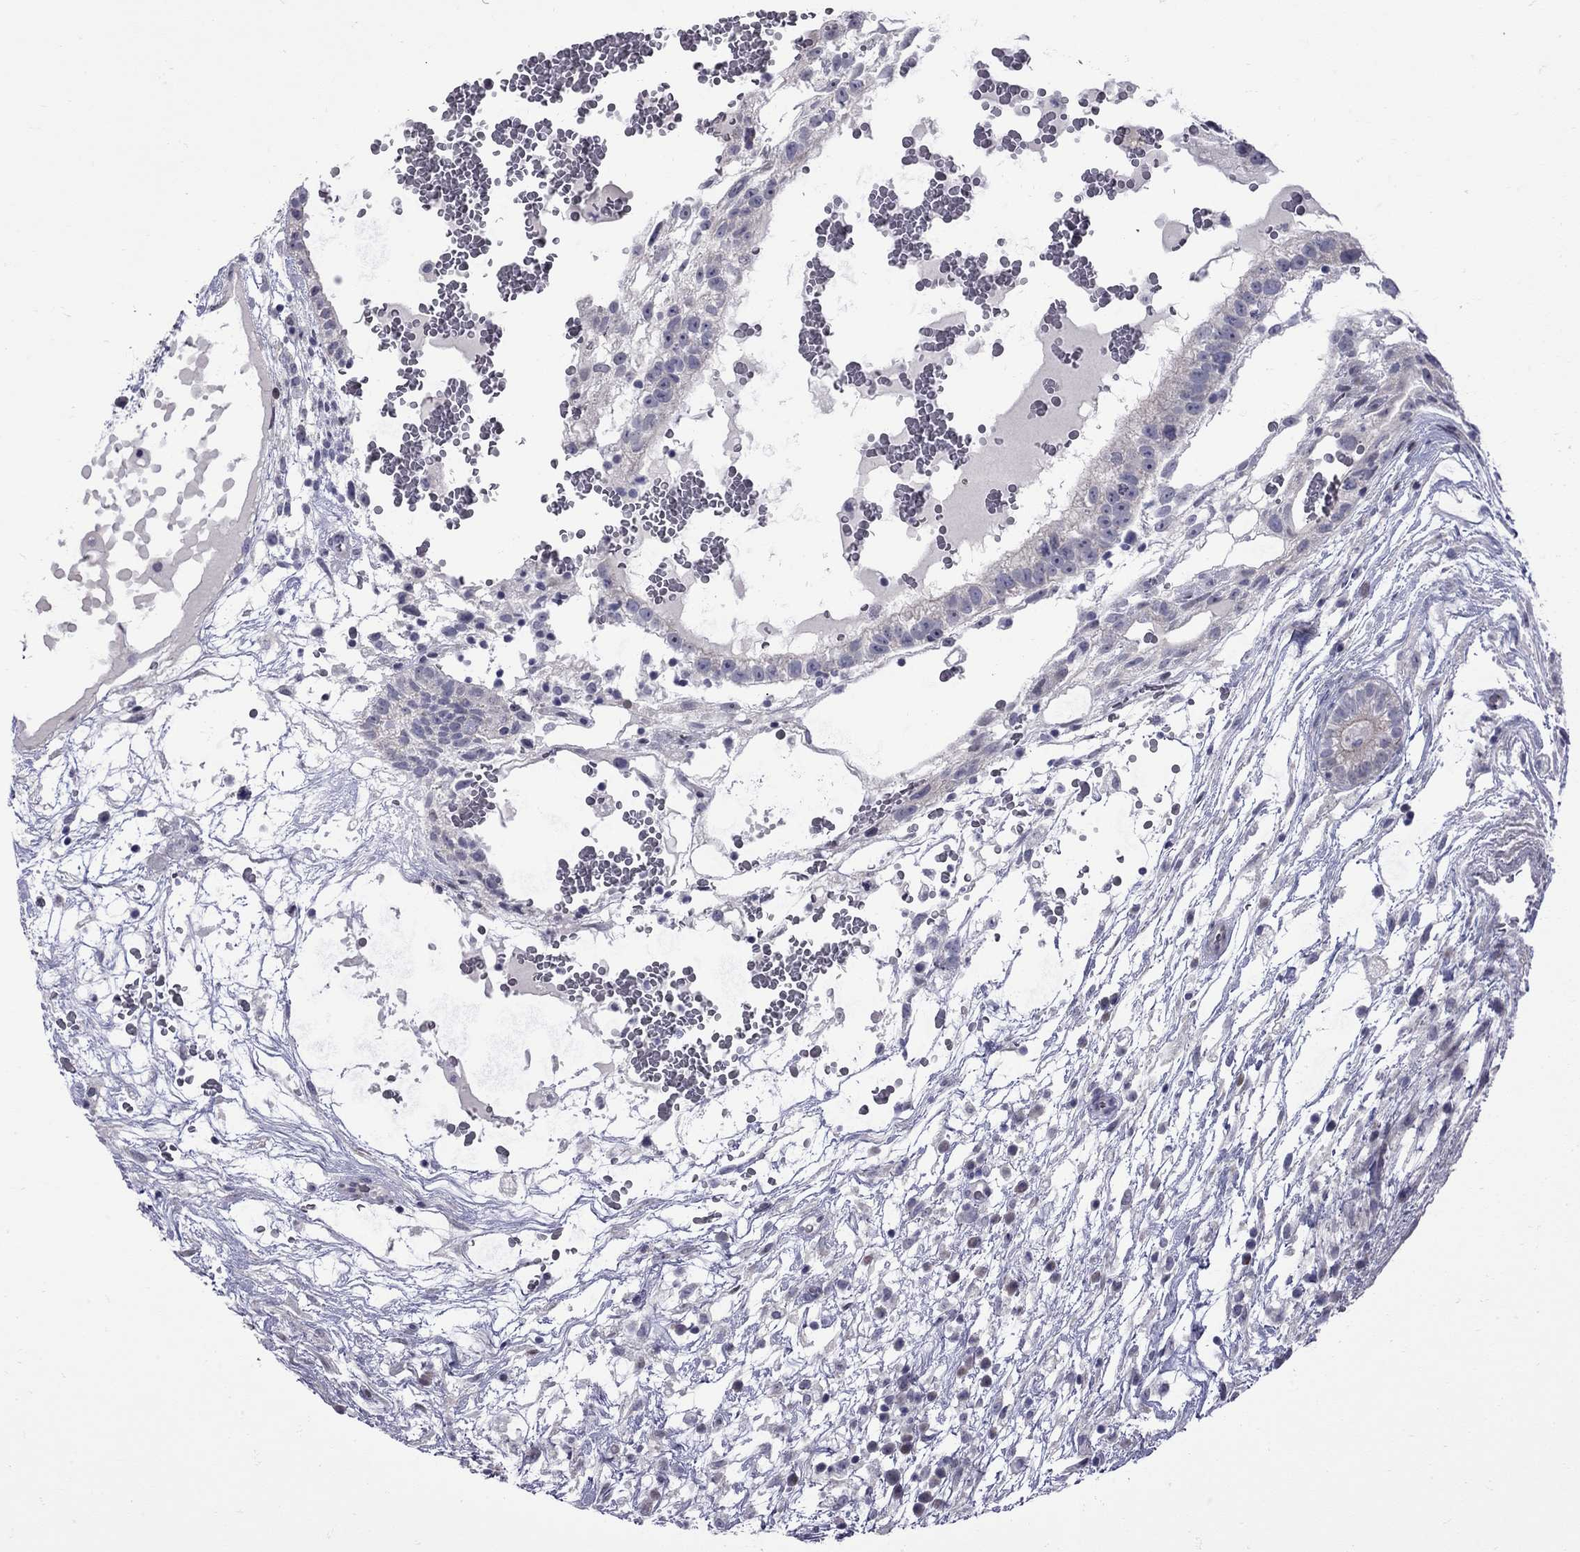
{"staining": {"intensity": "negative", "quantity": "none", "location": "none"}, "tissue": "testis cancer", "cell_type": "Tumor cells", "image_type": "cancer", "snomed": [{"axis": "morphology", "description": "Normal tissue, NOS"}, {"axis": "morphology", "description": "Carcinoma, Embryonal, NOS"}, {"axis": "topography", "description": "Testis"}], "caption": "High power microscopy micrograph of an immunohistochemistry (IHC) micrograph of embryonal carcinoma (testis), revealing no significant positivity in tumor cells.", "gene": "NRARP", "patient": {"sex": "male", "age": 32}}